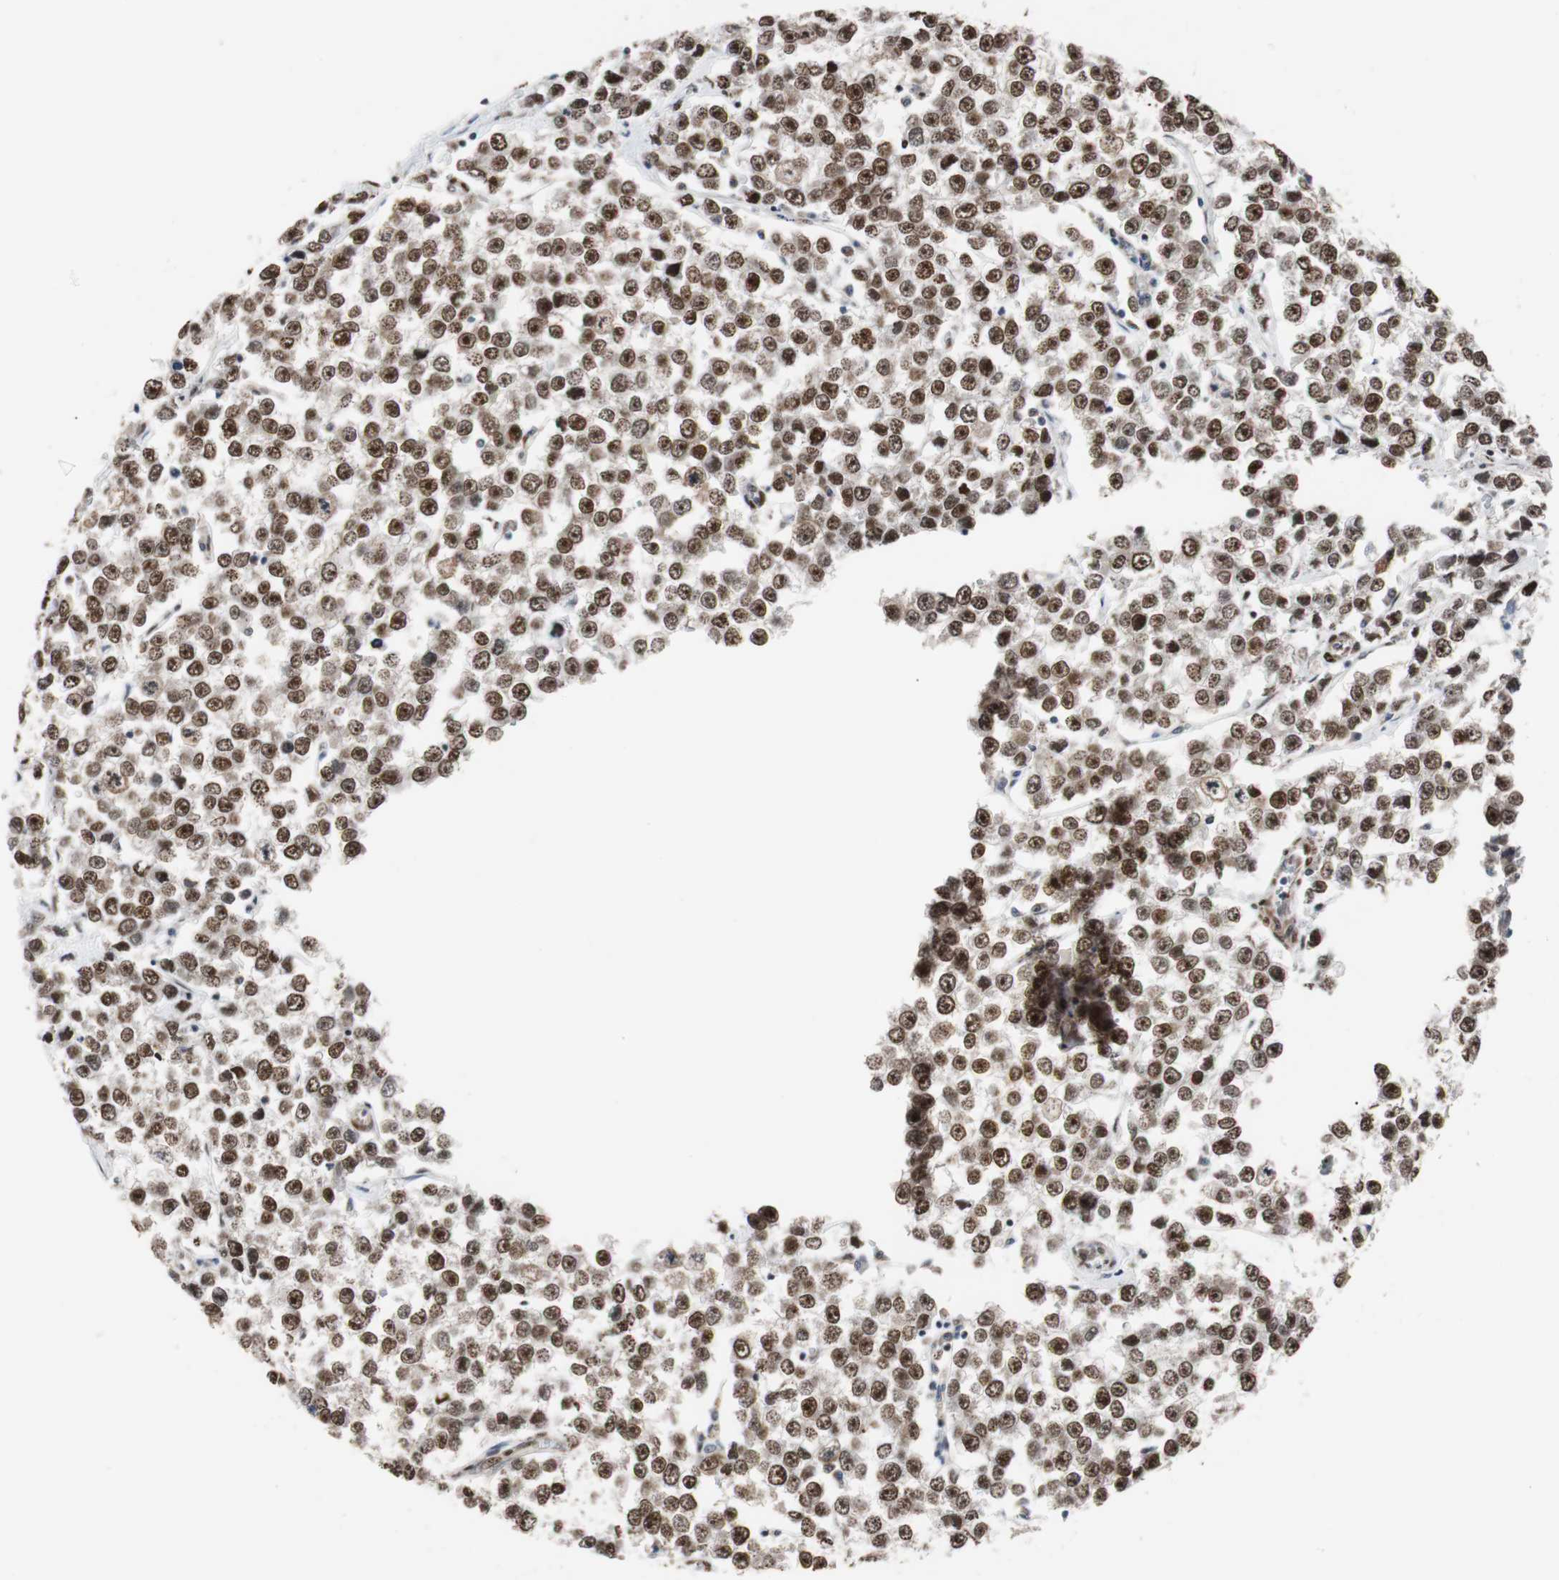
{"staining": {"intensity": "strong", "quantity": ">75%", "location": "nuclear"}, "tissue": "testis cancer", "cell_type": "Tumor cells", "image_type": "cancer", "snomed": [{"axis": "morphology", "description": "Seminoma, NOS"}, {"axis": "morphology", "description": "Carcinoma, Embryonal, NOS"}, {"axis": "topography", "description": "Testis"}], "caption": "Protein expression by immunohistochemistry displays strong nuclear staining in about >75% of tumor cells in testis embryonal carcinoma.", "gene": "NBL1", "patient": {"sex": "male", "age": 52}}